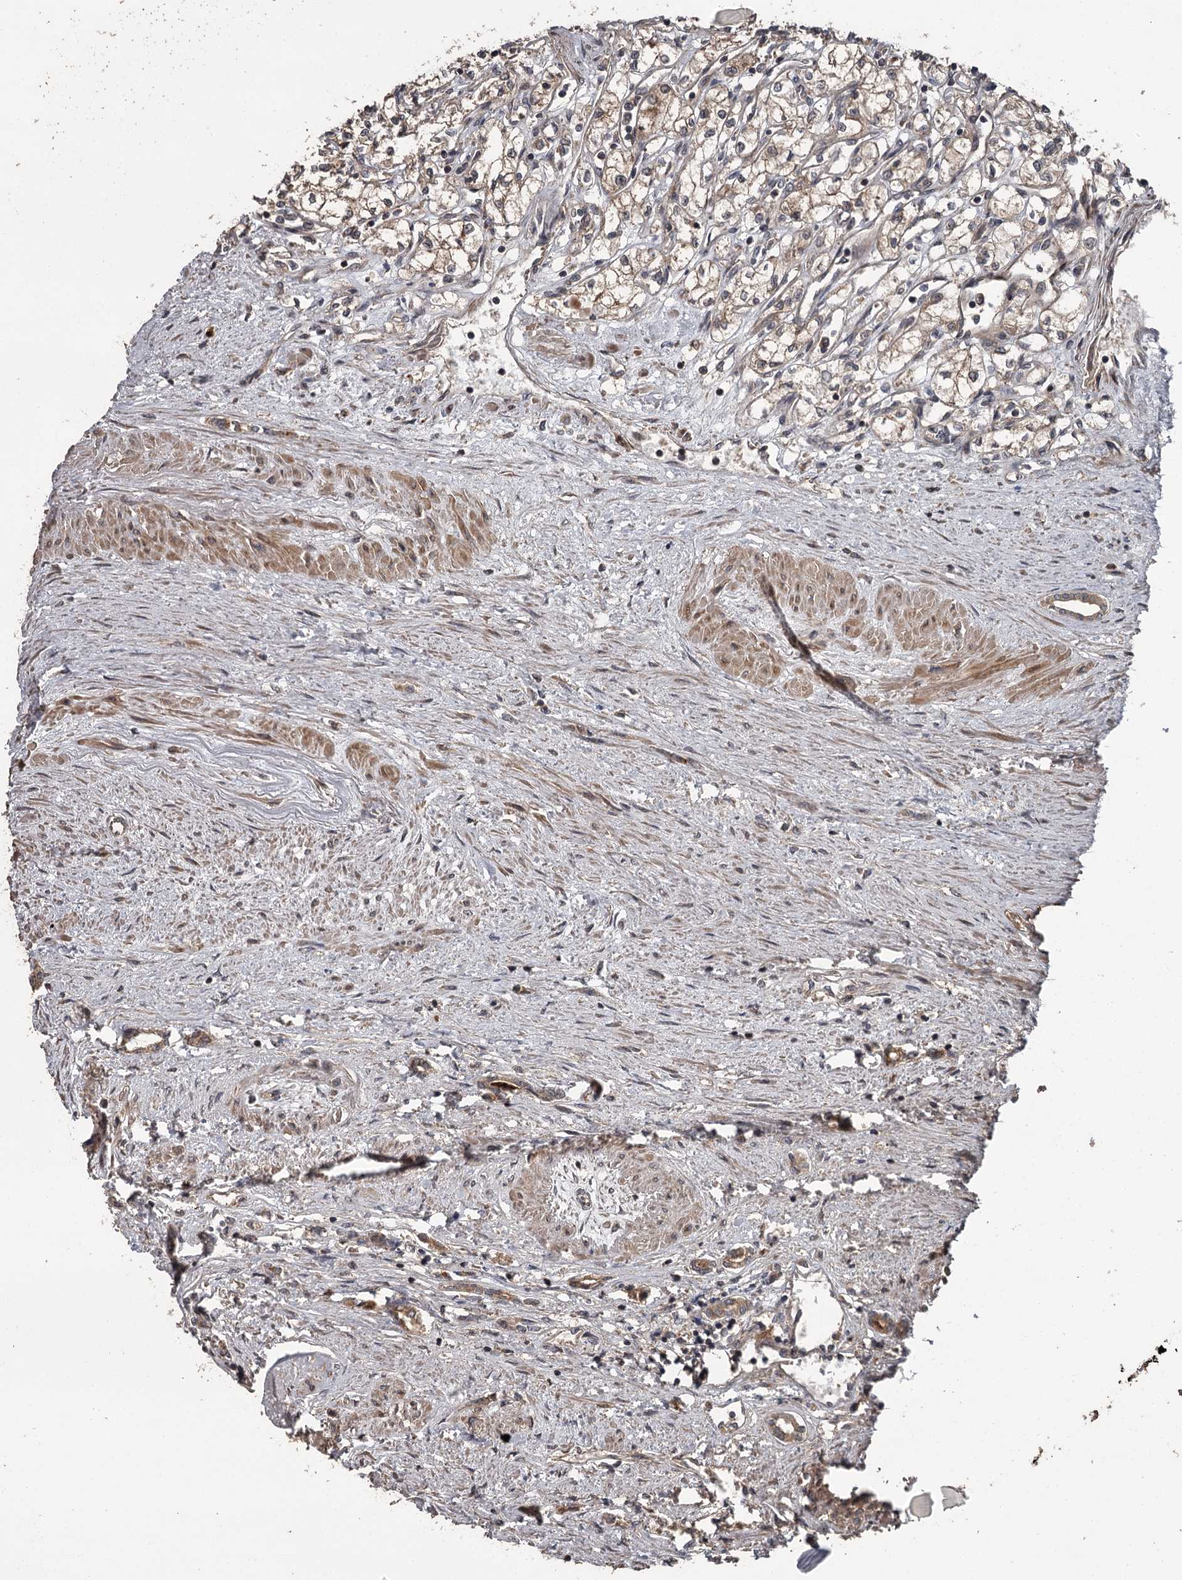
{"staining": {"intensity": "moderate", "quantity": ">75%", "location": "cytoplasmic/membranous"}, "tissue": "renal cancer", "cell_type": "Tumor cells", "image_type": "cancer", "snomed": [{"axis": "morphology", "description": "Adenocarcinoma, NOS"}, {"axis": "topography", "description": "Kidney"}], "caption": "There is medium levels of moderate cytoplasmic/membranous positivity in tumor cells of adenocarcinoma (renal), as demonstrated by immunohistochemical staining (brown color).", "gene": "RAB21", "patient": {"sex": "male", "age": 59}}